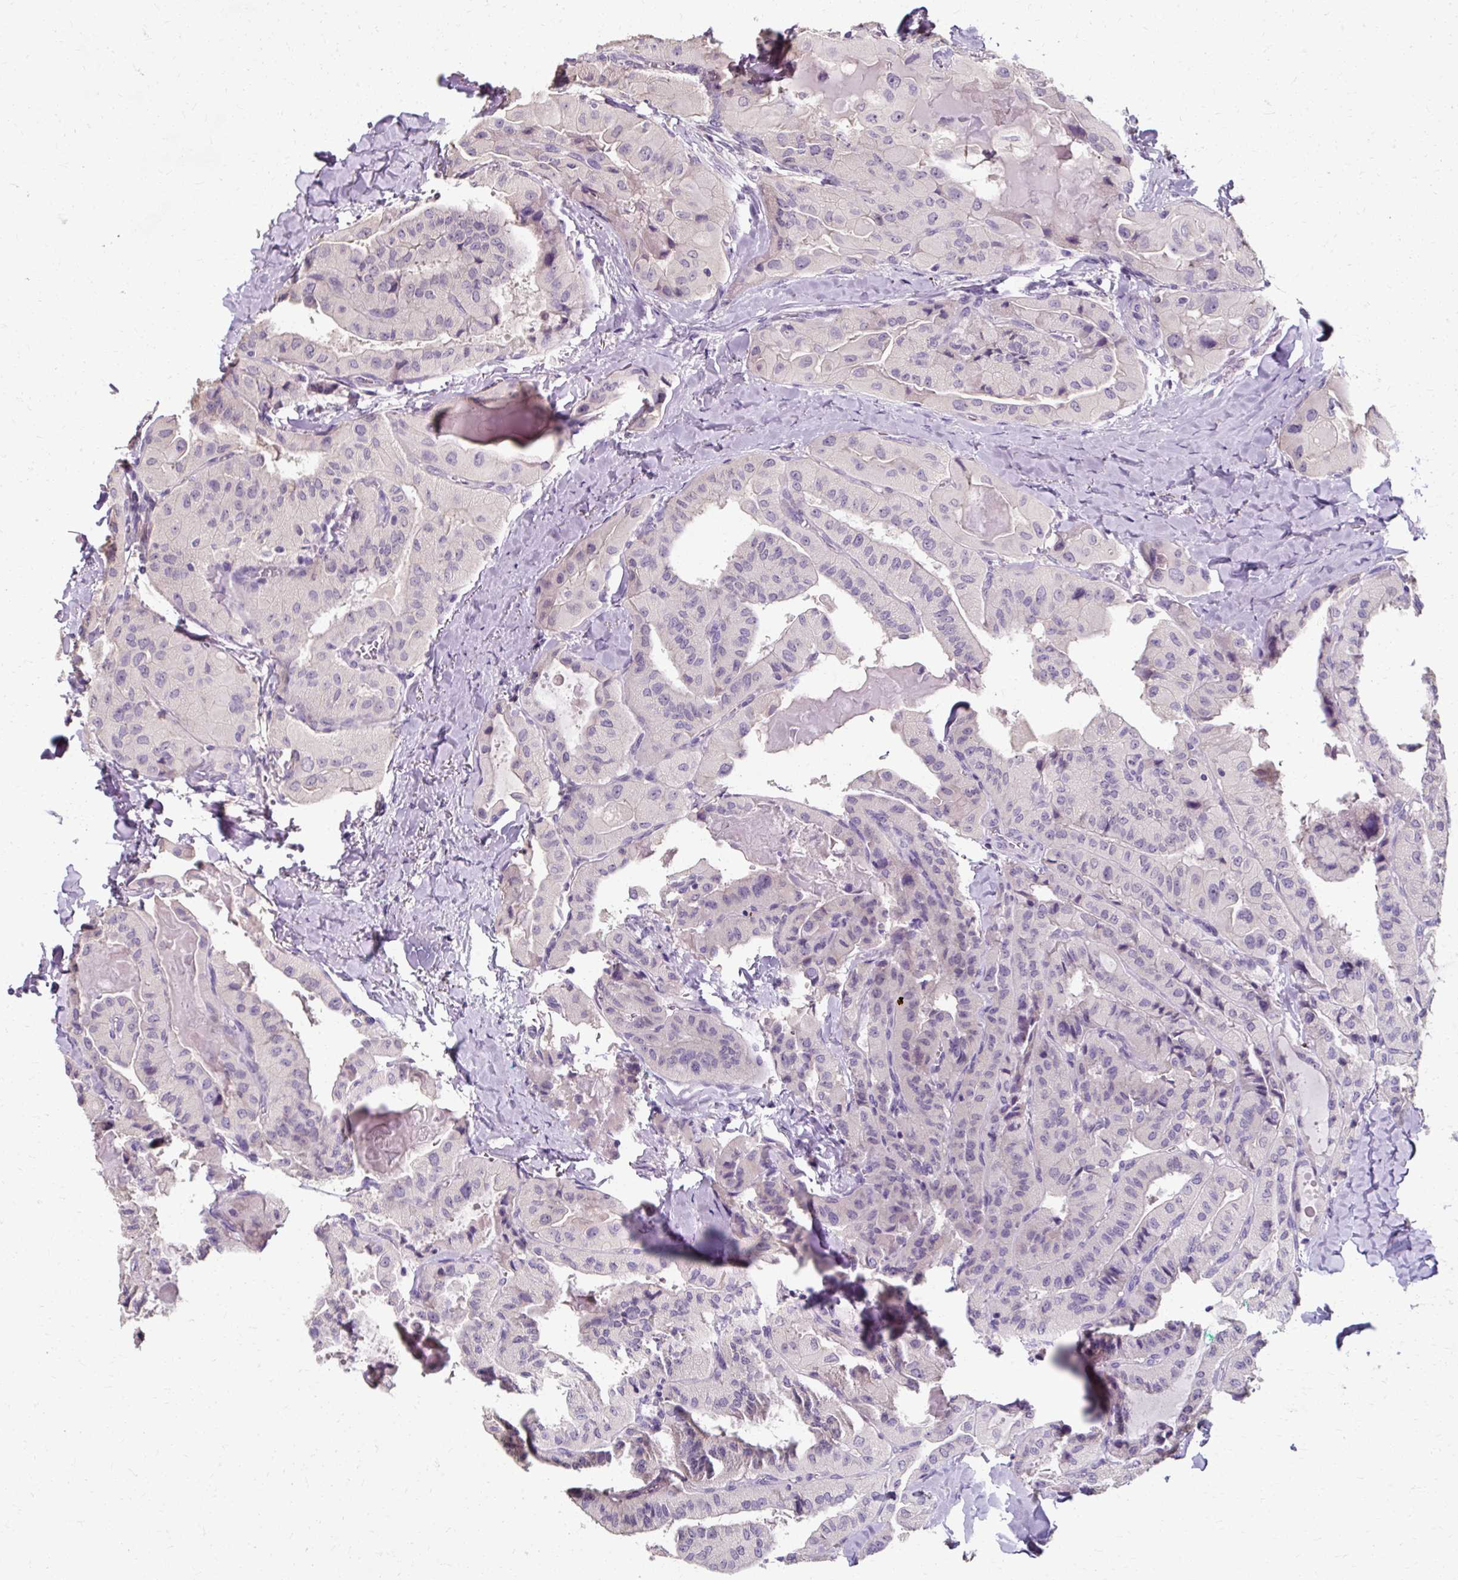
{"staining": {"intensity": "negative", "quantity": "none", "location": "none"}, "tissue": "thyroid cancer", "cell_type": "Tumor cells", "image_type": "cancer", "snomed": [{"axis": "morphology", "description": "Normal tissue, NOS"}, {"axis": "morphology", "description": "Papillary adenocarcinoma, NOS"}, {"axis": "topography", "description": "Thyroid gland"}], "caption": "This is an IHC image of thyroid cancer (papillary adenocarcinoma). There is no positivity in tumor cells.", "gene": "KLHL24", "patient": {"sex": "female", "age": 59}}